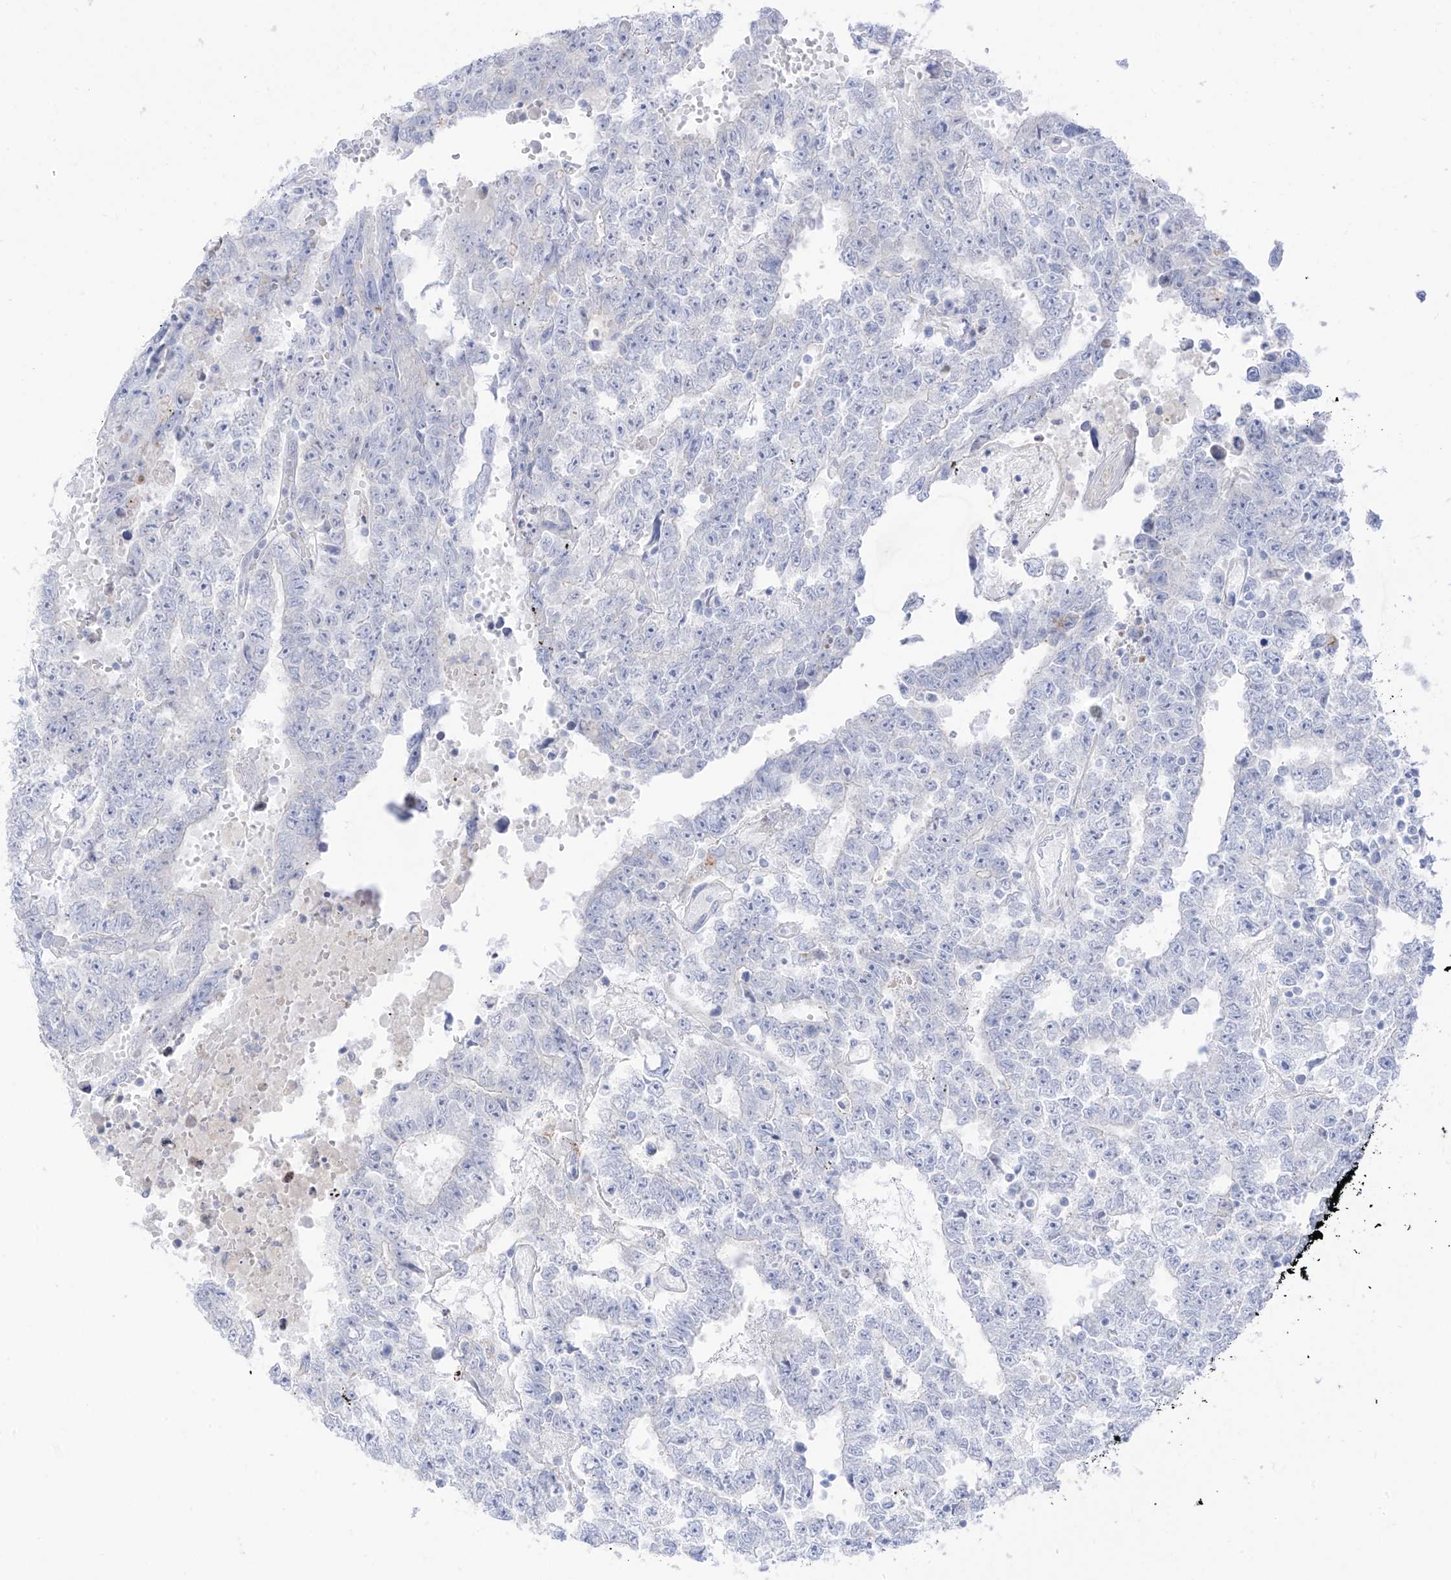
{"staining": {"intensity": "negative", "quantity": "none", "location": "none"}, "tissue": "testis cancer", "cell_type": "Tumor cells", "image_type": "cancer", "snomed": [{"axis": "morphology", "description": "Carcinoma, Embryonal, NOS"}, {"axis": "topography", "description": "Testis"}], "caption": "High magnification brightfield microscopy of embryonal carcinoma (testis) stained with DAB (brown) and counterstained with hematoxylin (blue): tumor cells show no significant positivity.", "gene": "PSPH", "patient": {"sex": "male", "age": 25}}